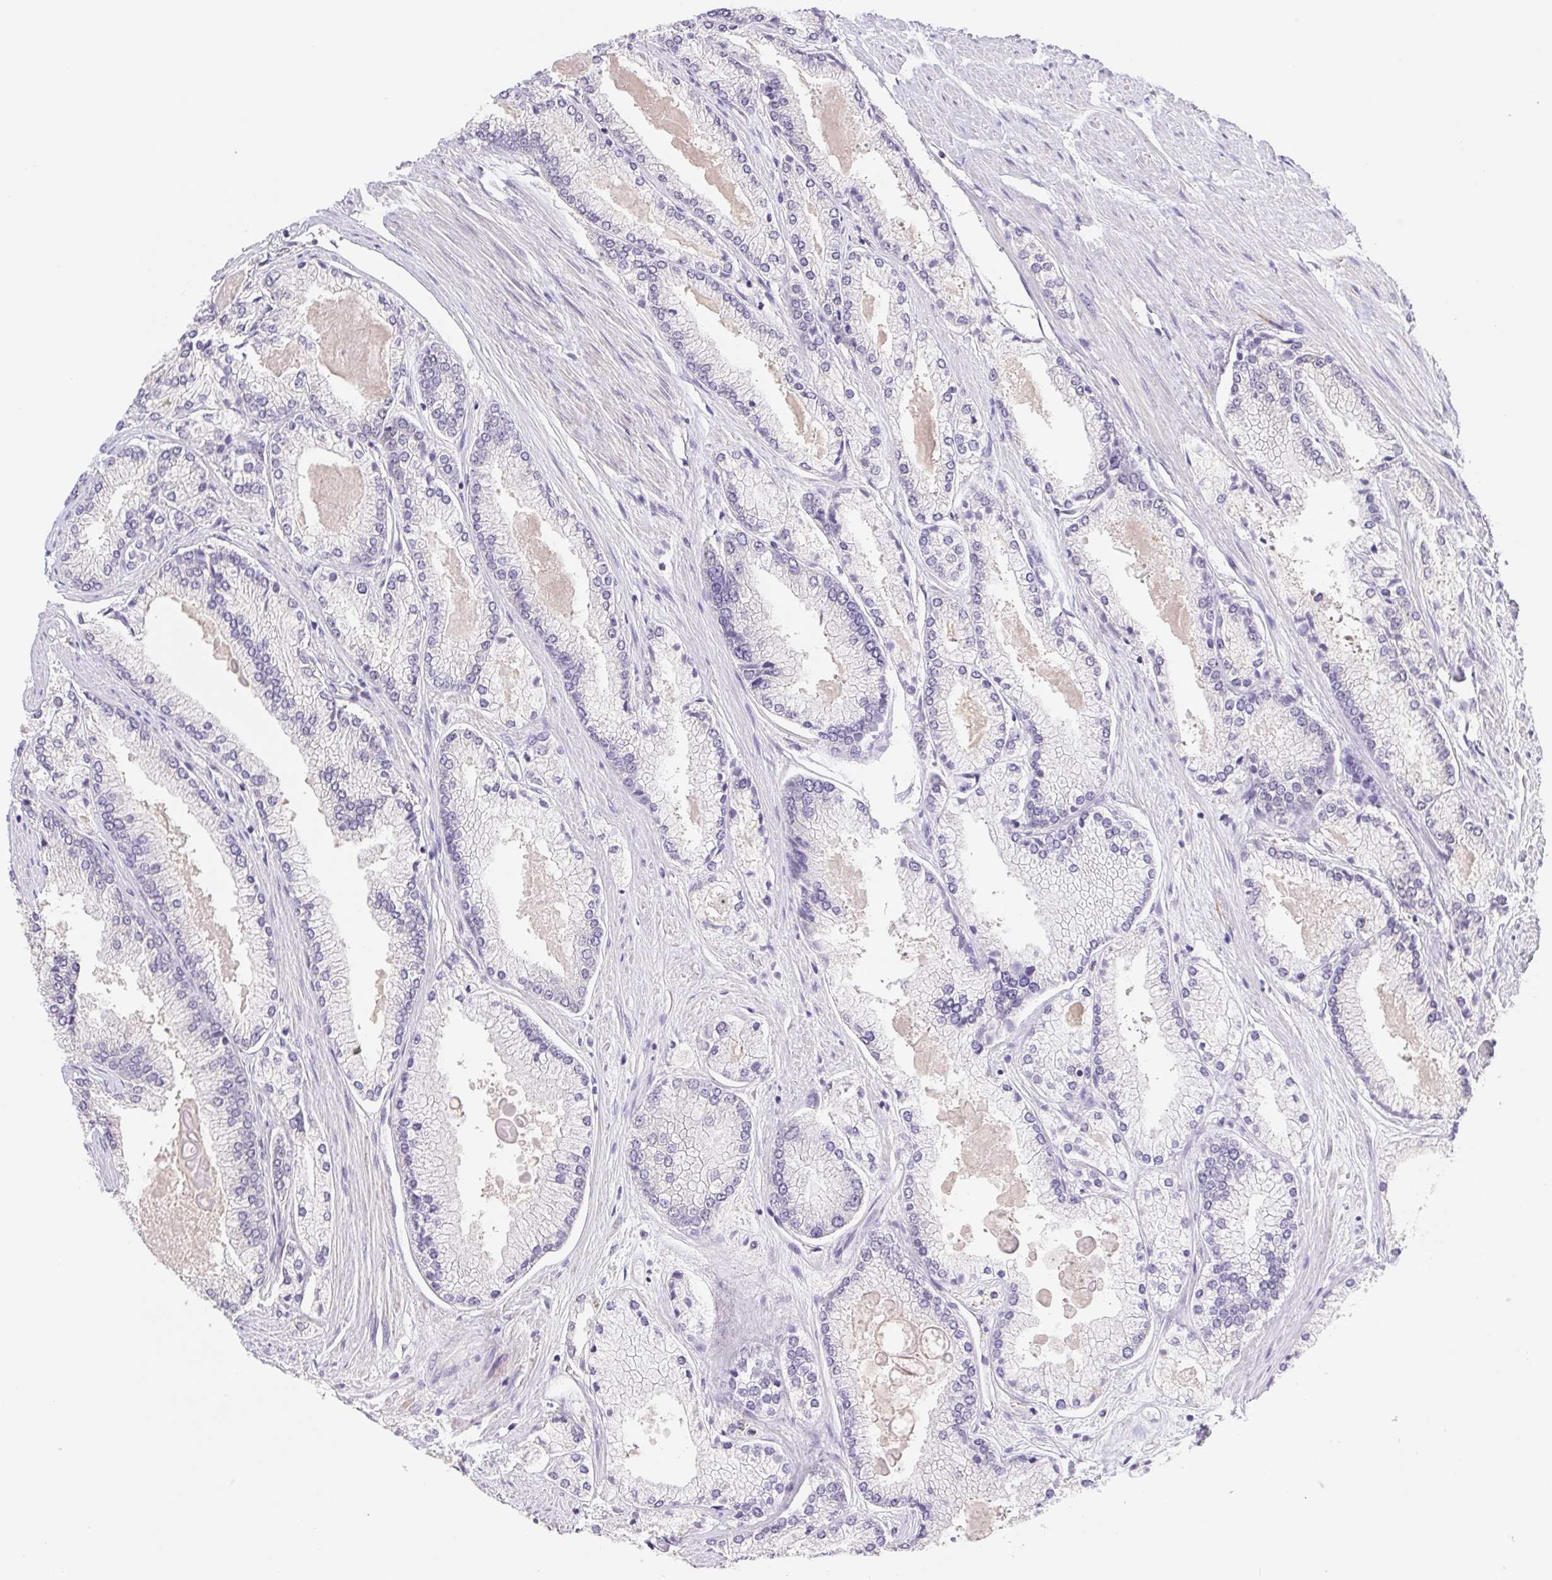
{"staining": {"intensity": "negative", "quantity": "none", "location": "none"}, "tissue": "prostate cancer", "cell_type": "Tumor cells", "image_type": "cancer", "snomed": [{"axis": "morphology", "description": "Adenocarcinoma, High grade"}, {"axis": "topography", "description": "Prostate"}], "caption": "There is no significant expression in tumor cells of prostate cancer. (Brightfield microscopy of DAB (3,3'-diaminobenzidine) immunohistochemistry at high magnification).", "gene": "L3MBTL4", "patient": {"sex": "male", "age": 68}}